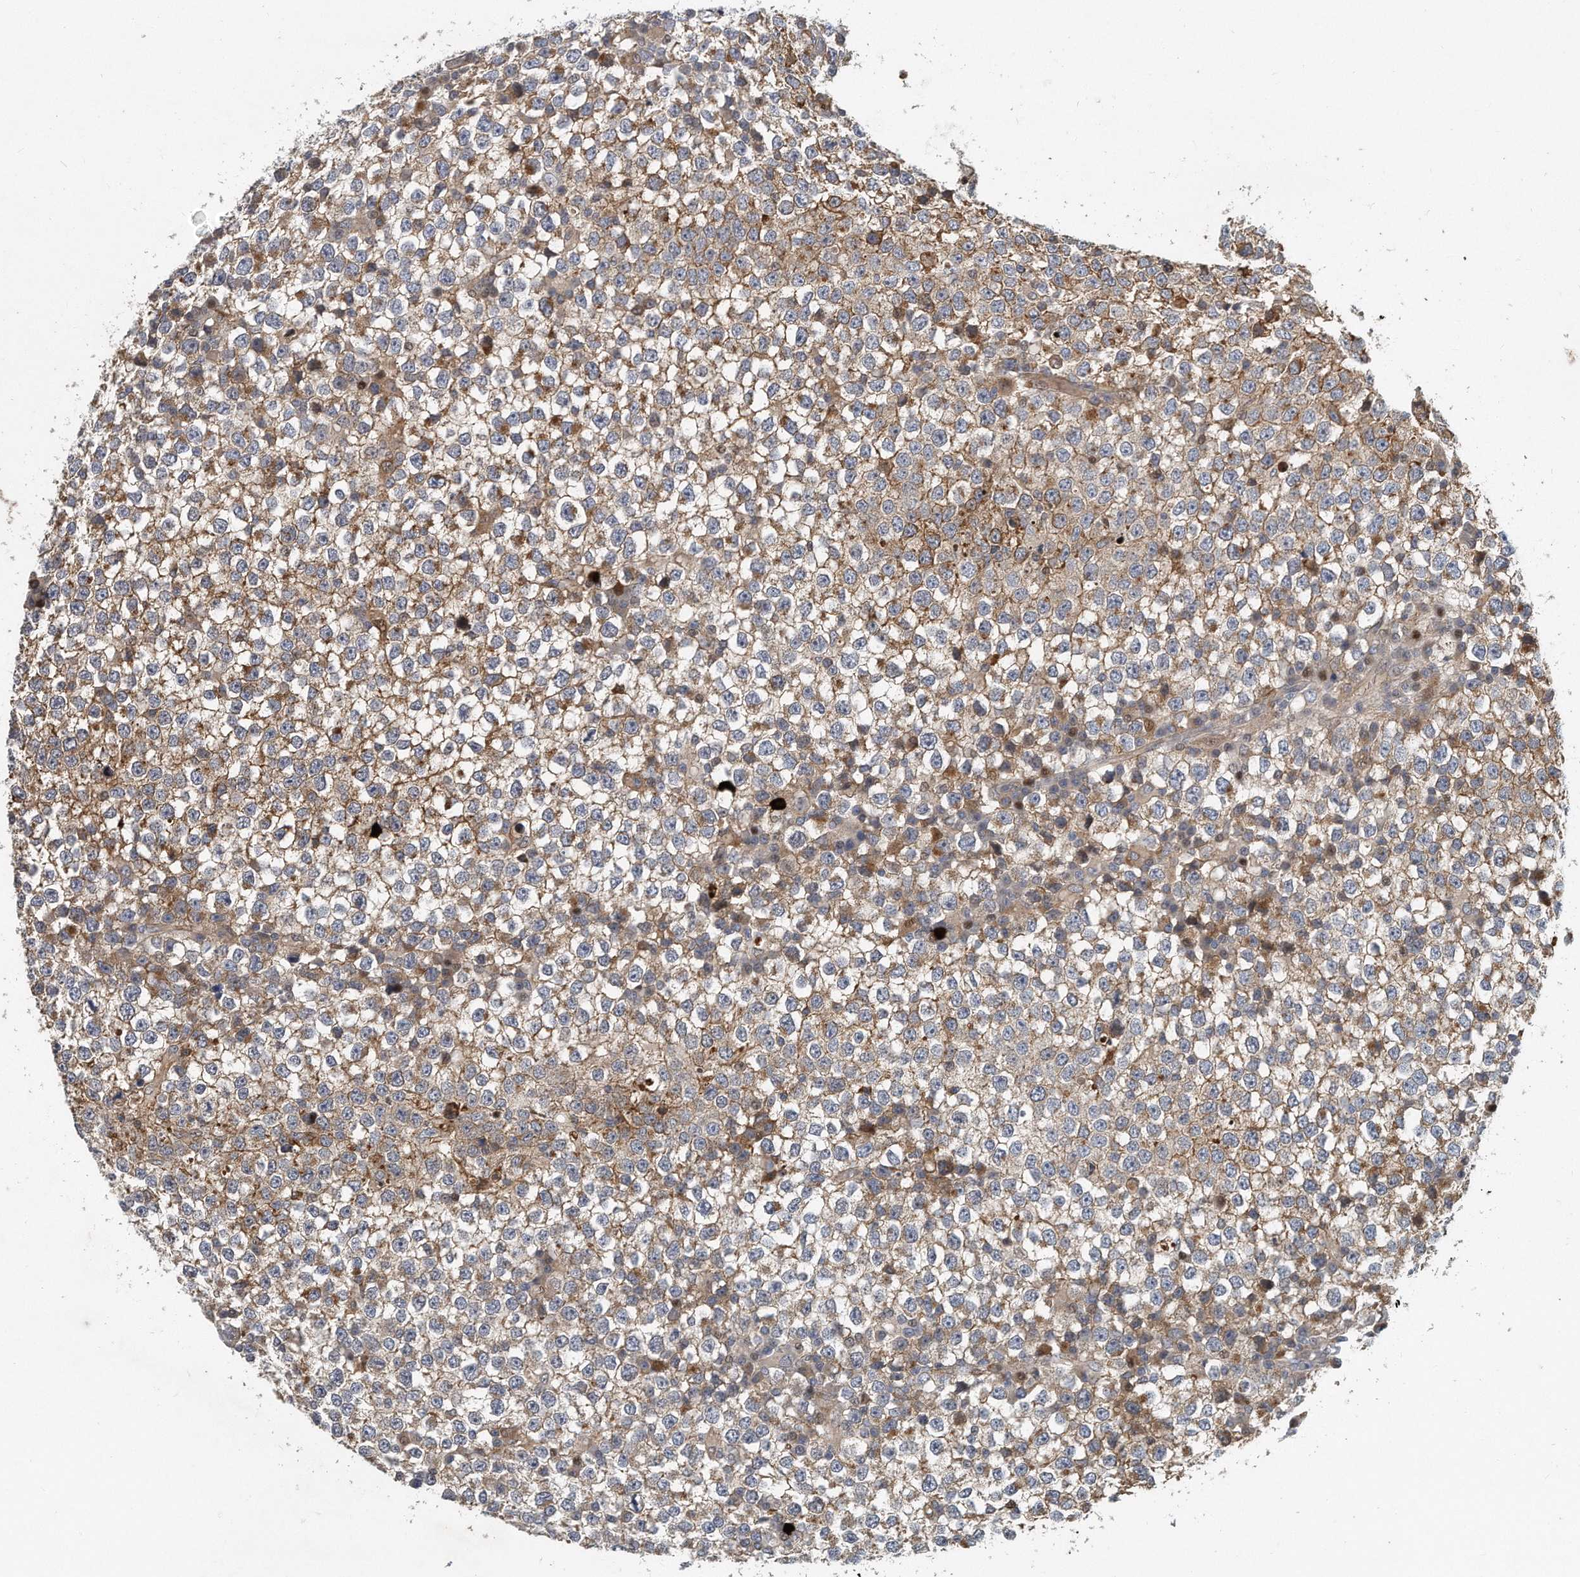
{"staining": {"intensity": "weak", "quantity": ">75%", "location": "cytoplasmic/membranous"}, "tissue": "testis cancer", "cell_type": "Tumor cells", "image_type": "cancer", "snomed": [{"axis": "morphology", "description": "Seminoma, NOS"}, {"axis": "topography", "description": "Testis"}], "caption": "Immunohistochemical staining of human testis seminoma demonstrates low levels of weak cytoplasmic/membranous staining in approximately >75% of tumor cells.", "gene": "PCDH8", "patient": {"sex": "male", "age": 65}}